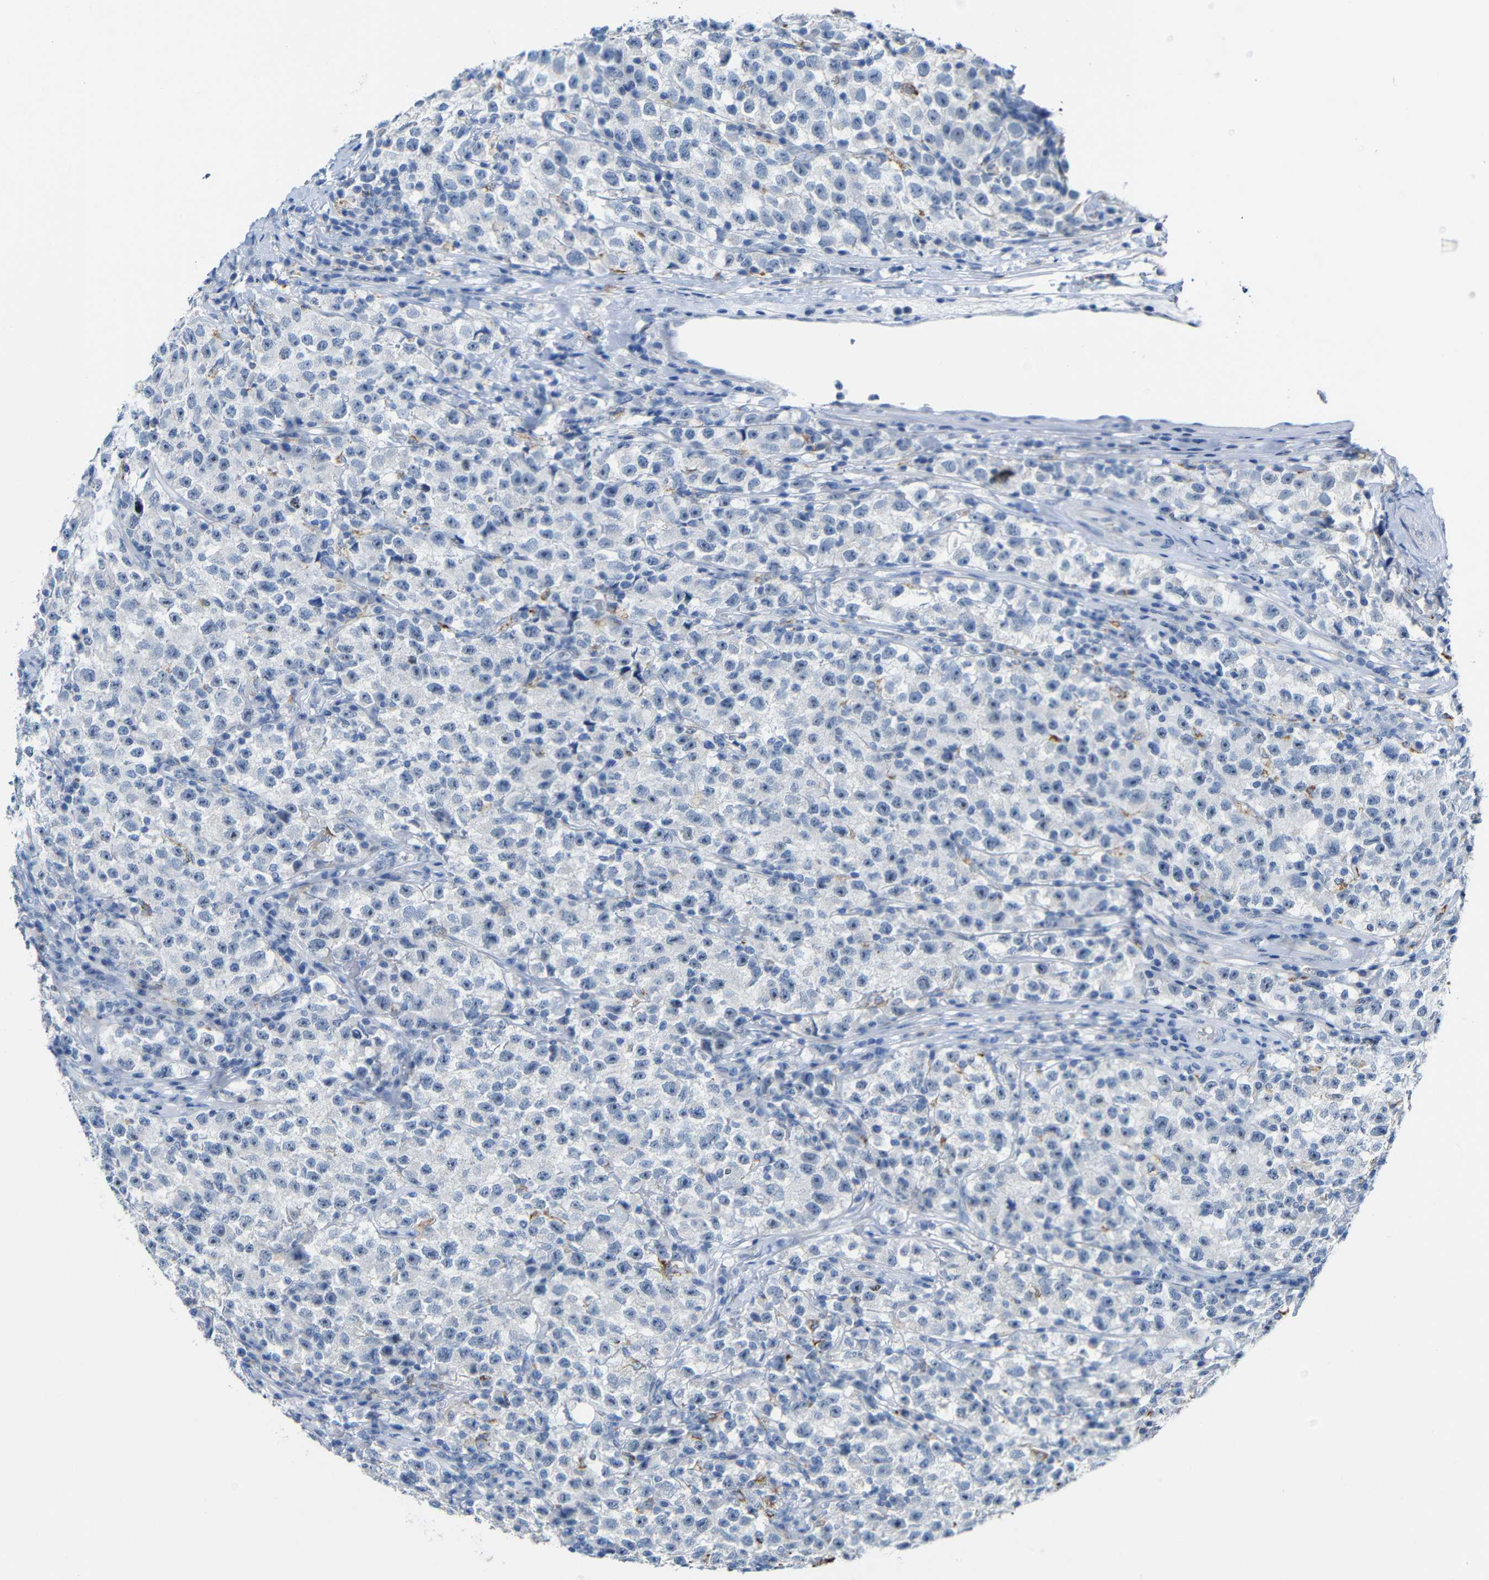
{"staining": {"intensity": "negative", "quantity": "none", "location": "none"}, "tissue": "testis cancer", "cell_type": "Tumor cells", "image_type": "cancer", "snomed": [{"axis": "morphology", "description": "Seminoma, NOS"}, {"axis": "topography", "description": "Testis"}], "caption": "Tumor cells show no significant staining in testis cancer. (DAB (3,3'-diaminobenzidine) immunohistochemistry (IHC) with hematoxylin counter stain).", "gene": "C15orf48", "patient": {"sex": "male", "age": 22}}